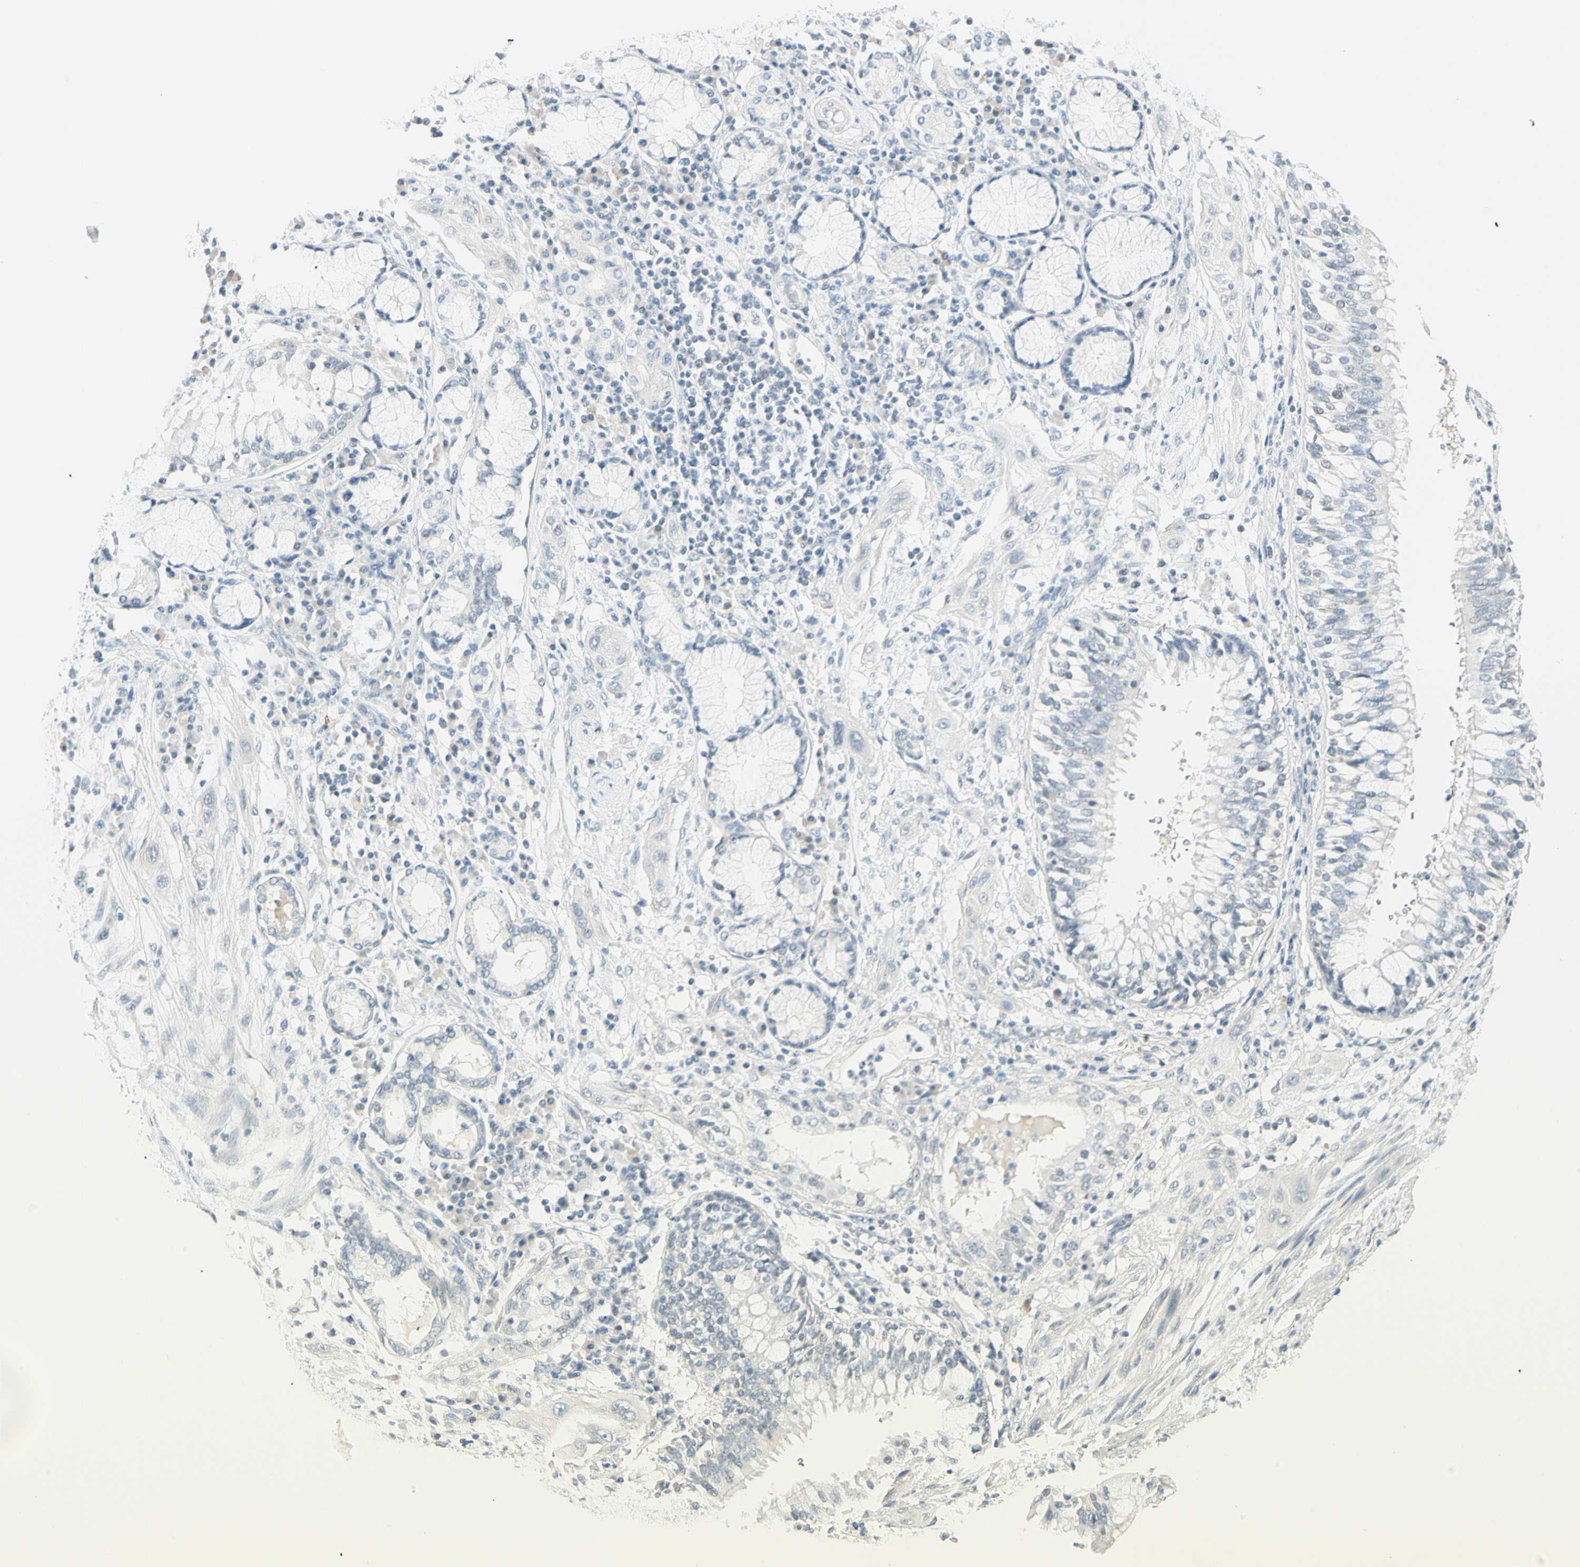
{"staining": {"intensity": "negative", "quantity": "none", "location": "none"}, "tissue": "lung cancer", "cell_type": "Tumor cells", "image_type": "cancer", "snomed": [{"axis": "morphology", "description": "Squamous cell carcinoma, NOS"}, {"axis": "topography", "description": "Lung"}], "caption": "This is an immunohistochemistry (IHC) photomicrograph of lung cancer. There is no expression in tumor cells.", "gene": "MLLT10", "patient": {"sex": "female", "age": 47}}